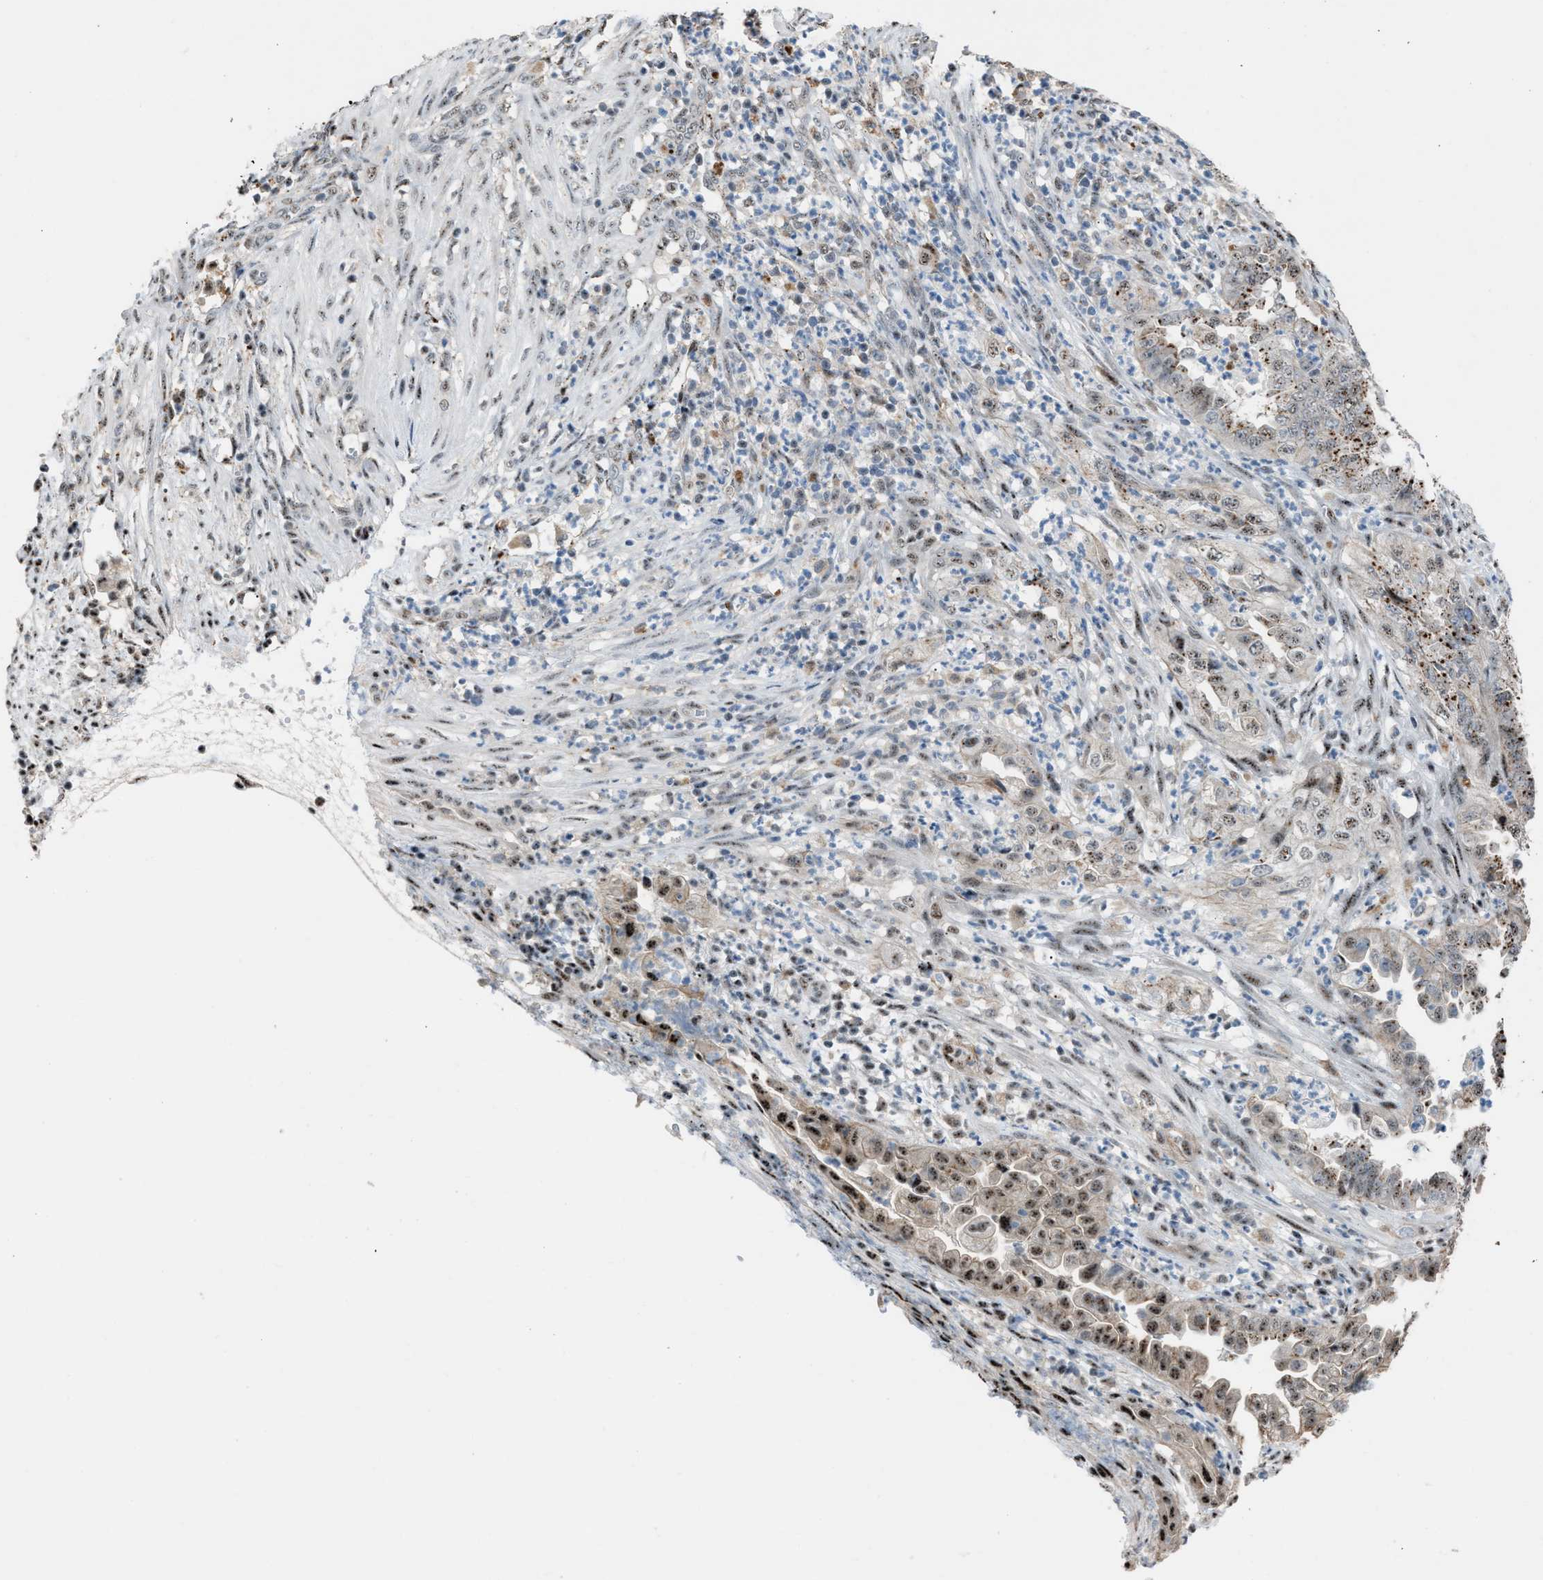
{"staining": {"intensity": "moderate", "quantity": ">75%", "location": "cytoplasmic/membranous,nuclear"}, "tissue": "endometrial cancer", "cell_type": "Tumor cells", "image_type": "cancer", "snomed": [{"axis": "morphology", "description": "Adenocarcinoma, NOS"}, {"axis": "topography", "description": "Endometrium"}], "caption": "Adenocarcinoma (endometrial) was stained to show a protein in brown. There is medium levels of moderate cytoplasmic/membranous and nuclear staining in approximately >75% of tumor cells.", "gene": "CENPP", "patient": {"sex": "female", "age": 51}}